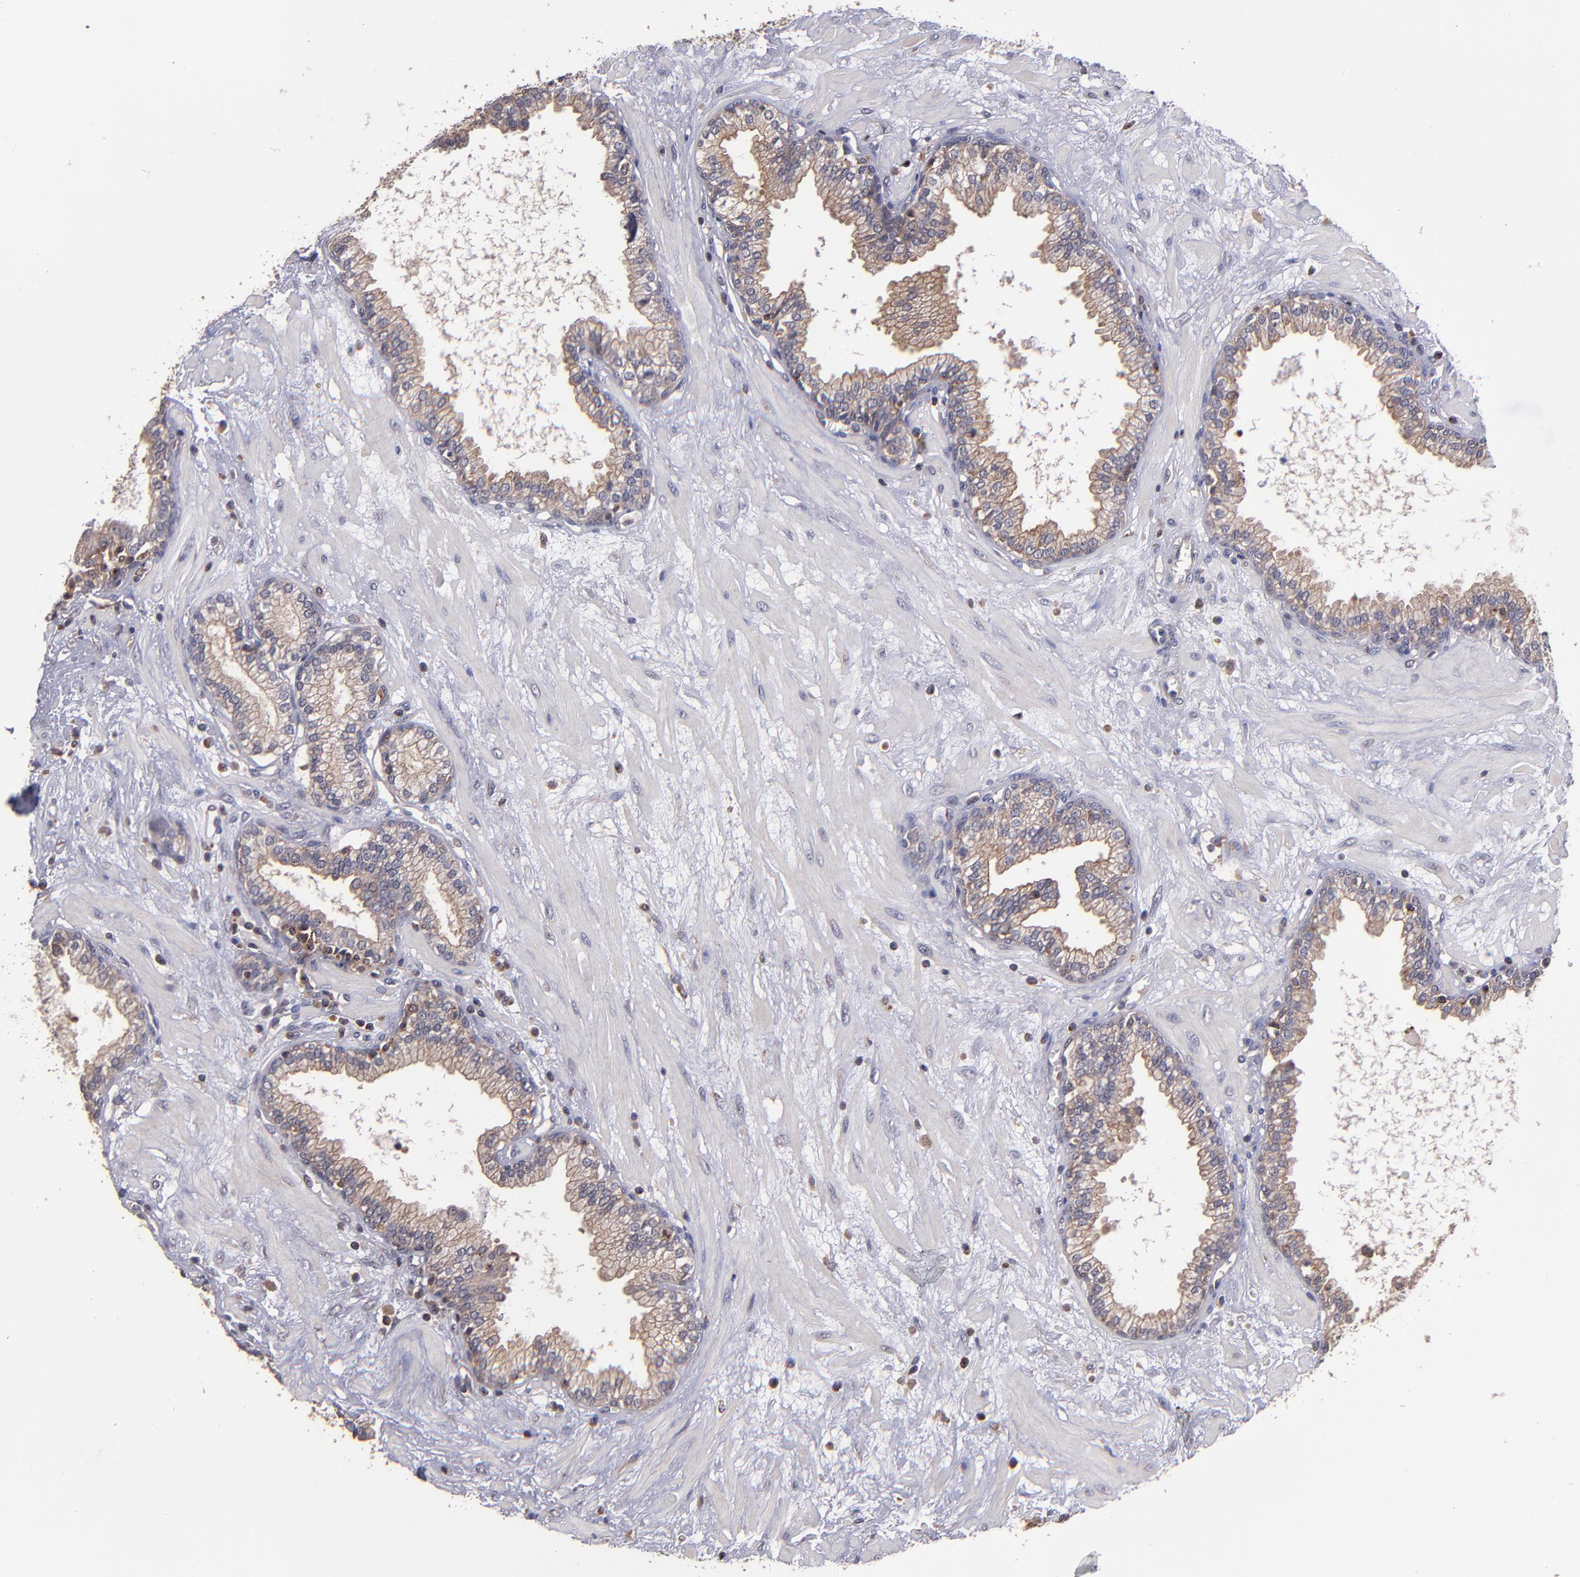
{"staining": {"intensity": "weak", "quantity": "25%-75%", "location": "cytoplasmic/membranous"}, "tissue": "prostate", "cell_type": "Glandular cells", "image_type": "normal", "snomed": [{"axis": "morphology", "description": "Normal tissue, NOS"}, {"axis": "topography", "description": "Prostate"}], "caption": "Brown immunohistochemical staining in unremarkable prostate reveals weak cytoplasmic/membranous staining in about 25%-75% of glandular cells.", "gene": "NF2", "patient": {"sex": "male", "age": 64}}